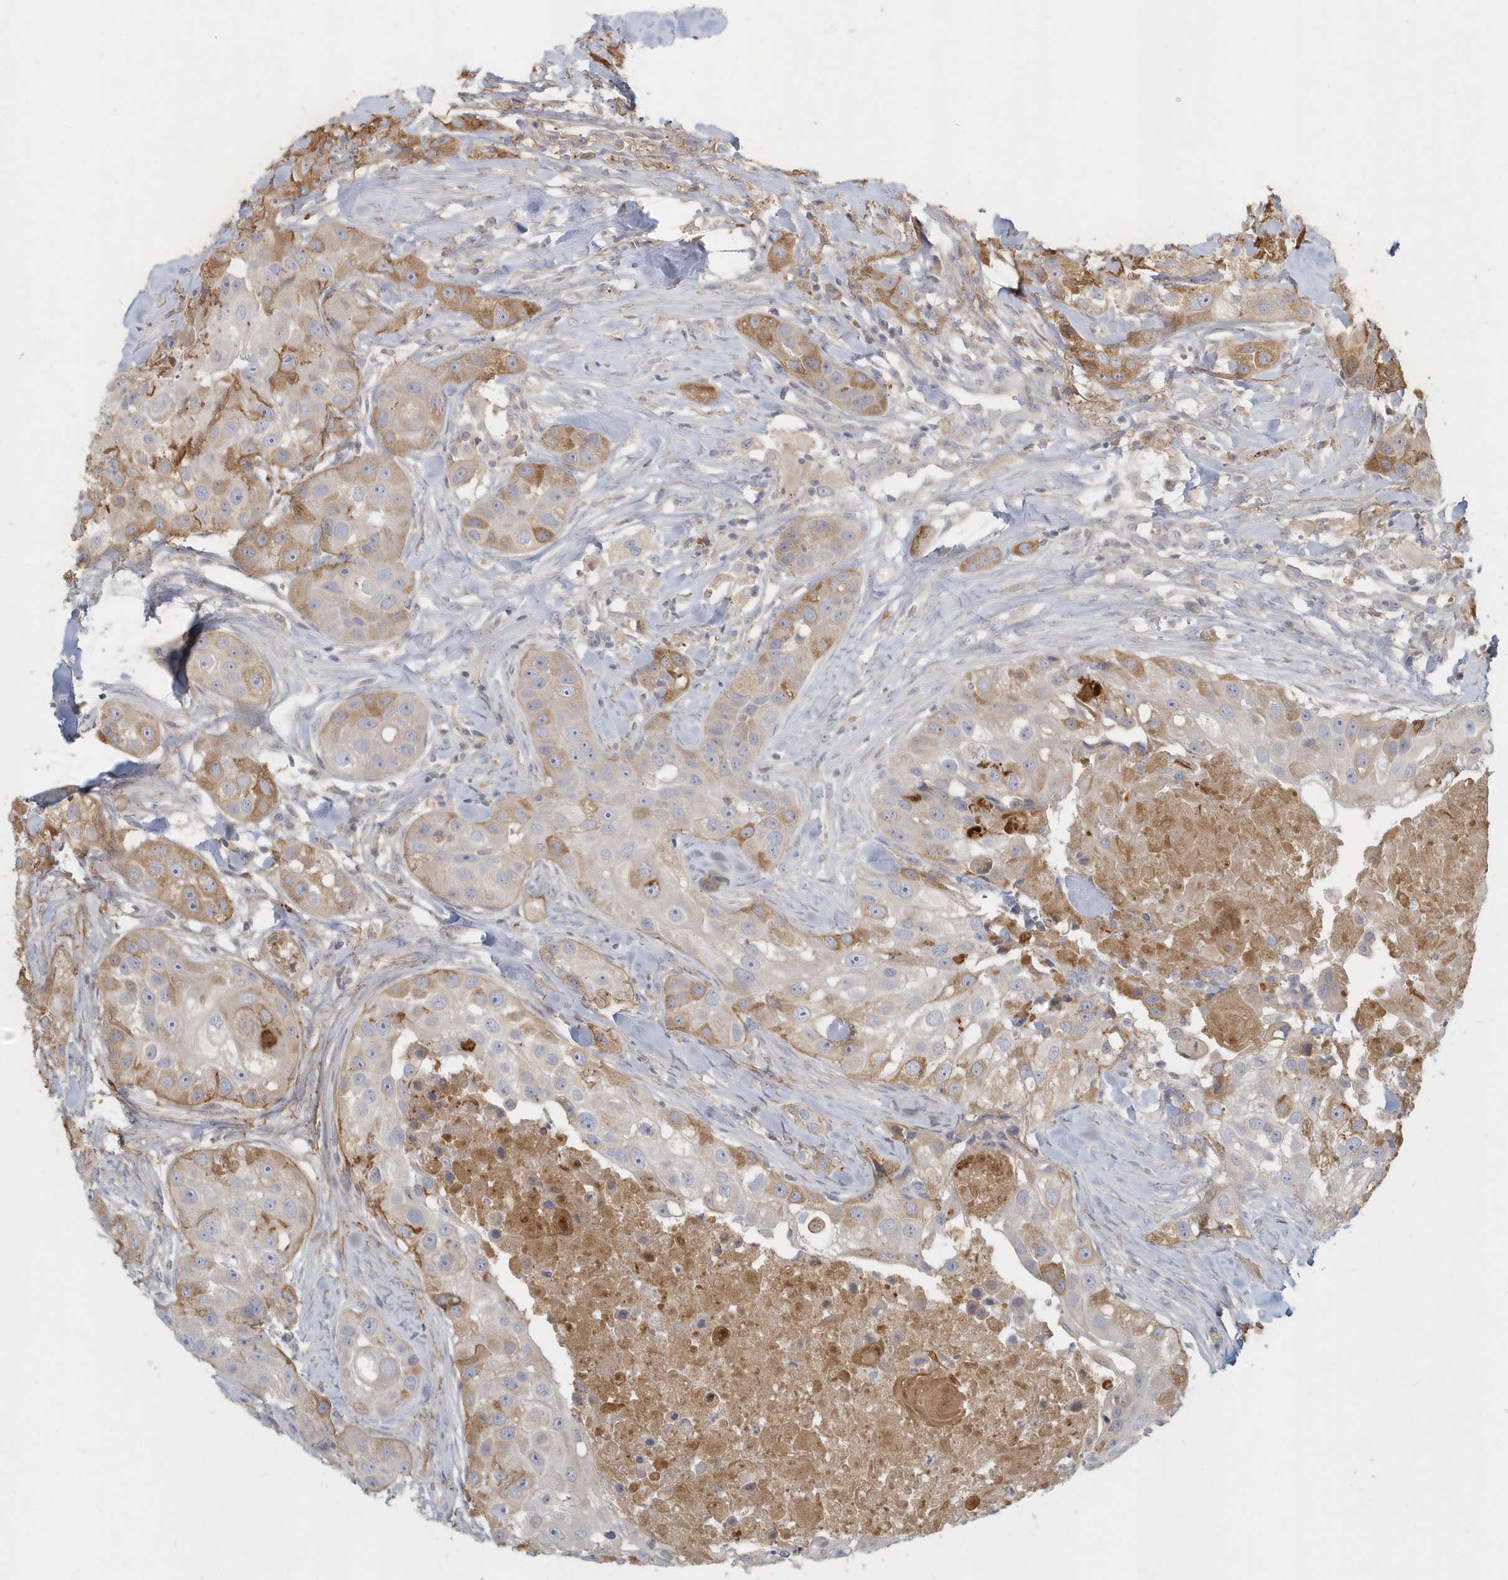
{"staining": {"intensity": "moderate", "quantity": "25%-75%", "location": "cytoplasmic/membranous"}, "tissue": "head and neck cancer", "cell_type": "Tumor cells", "image_type": "cancer", "snomed": [{"axis": "morphology", "description": "Normal tissue, NOS"}, {"axis": "morphology", "description": "Squamous cell carcinoma, NOS"}, {"axis": "topography", "description": "Skeletal muscle"}, {"axis": "topography", "description": "Head-Neck"}], "caption": "Immunohistochemistry (IHC) micrograph of neoplastic tissue: human squamous cell carcinoma (head and neck) stained using IHC reveals medium levels of moderate protein expression localized specifically in the cytoplasmic/membranous of tumor cells, appearing as a cytoplasmic/membranous brown color.", "gene": "NAPB", "patient": {"sex": "male", "age": 51}}